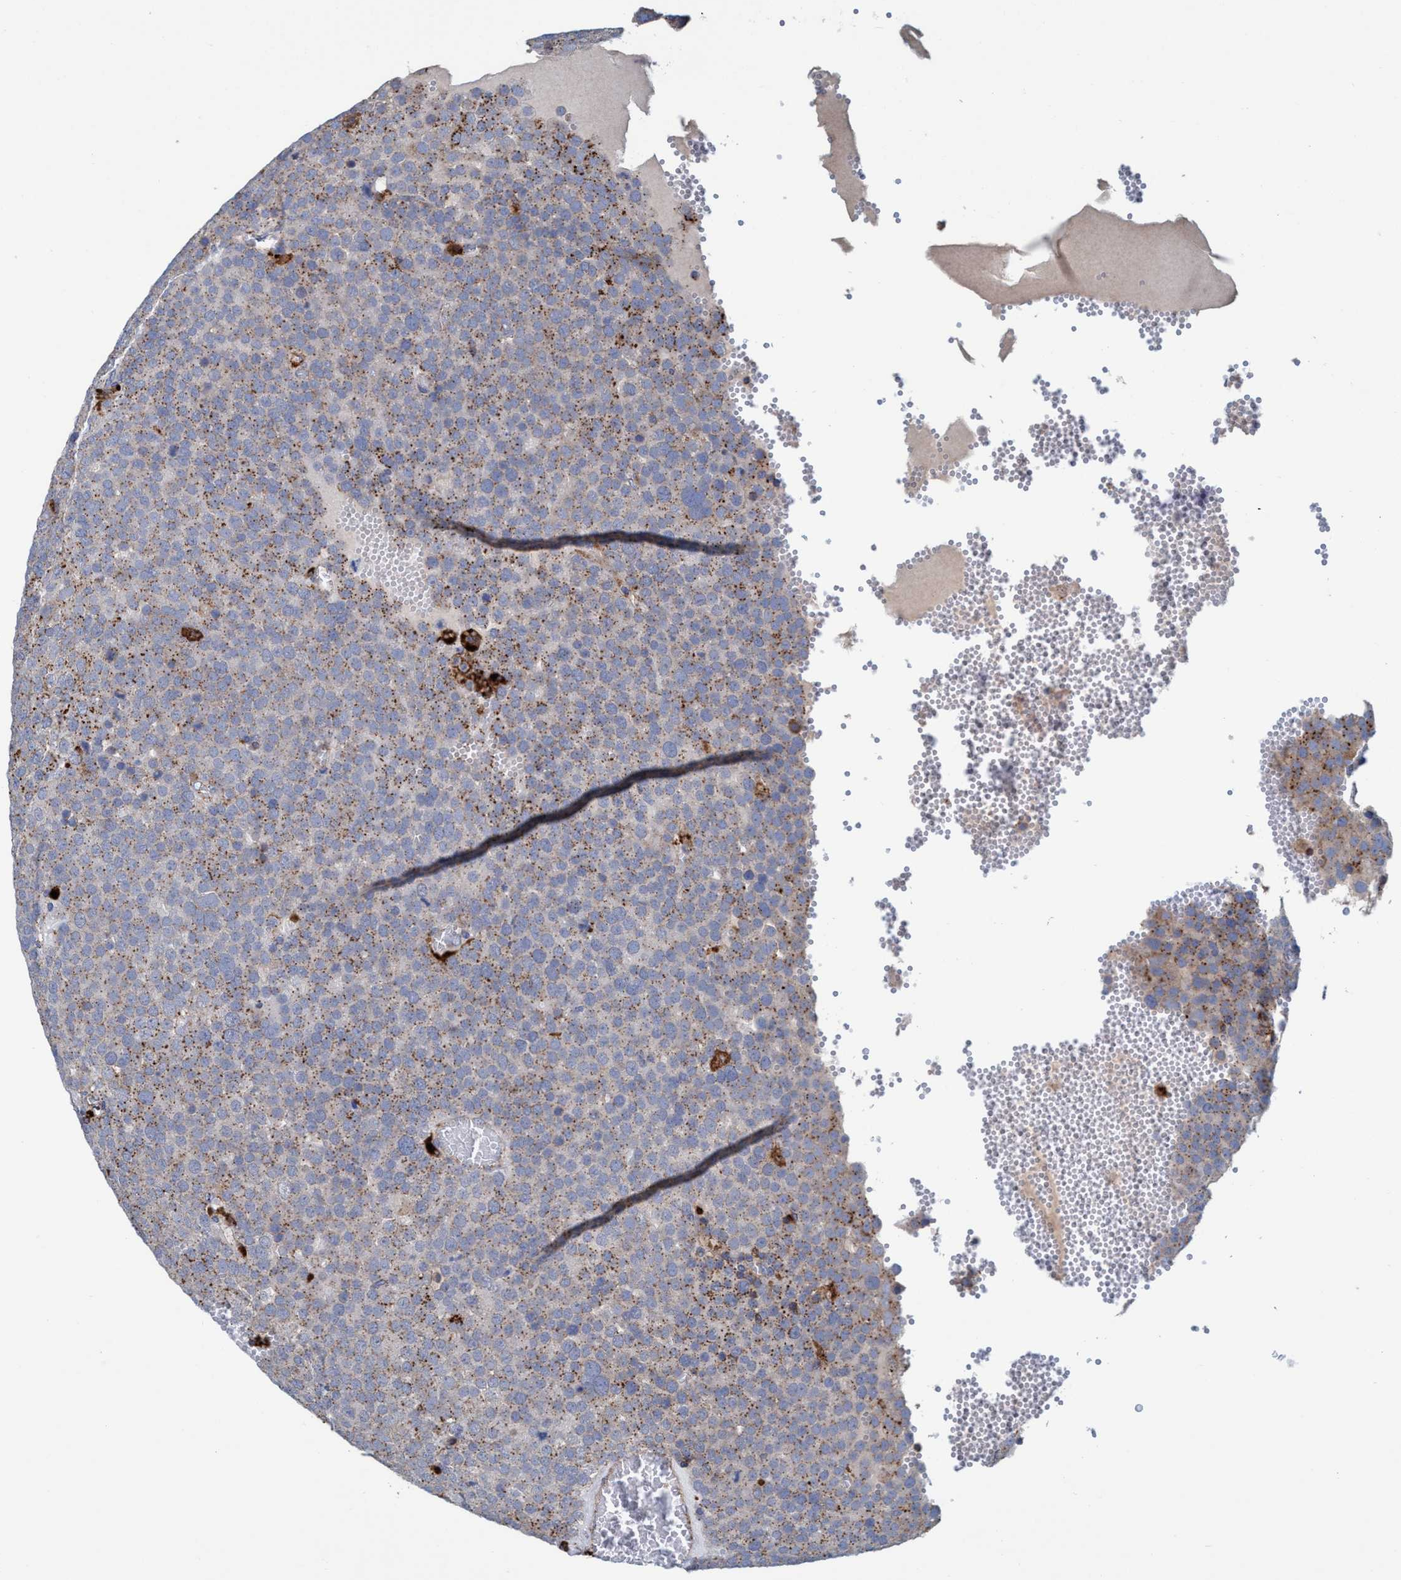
{"staining": {"intensity": "moderate", "quantity": "25%-75%", "location": "cytoplasmic/membranous"}, "tissue": "testis cancer", "cell_type": "Tumor cells", "image_type": "cancer", "snomed": [{"axis": "morphology", "description": "Normal tissue, NOS"}, {"axis": "morphology", "description": "Seminoma, NOS"}, {"axis": "topography", "description": "Testis"}], "caption": "About 25%-75% of tumor cells in human testis cancer display moderate cytoplasmic/membranous protein expression as visualized by brown immunohistochemical staining.", "gene": "TRIM65", "patient": {"sex": "male", "age": 71}}